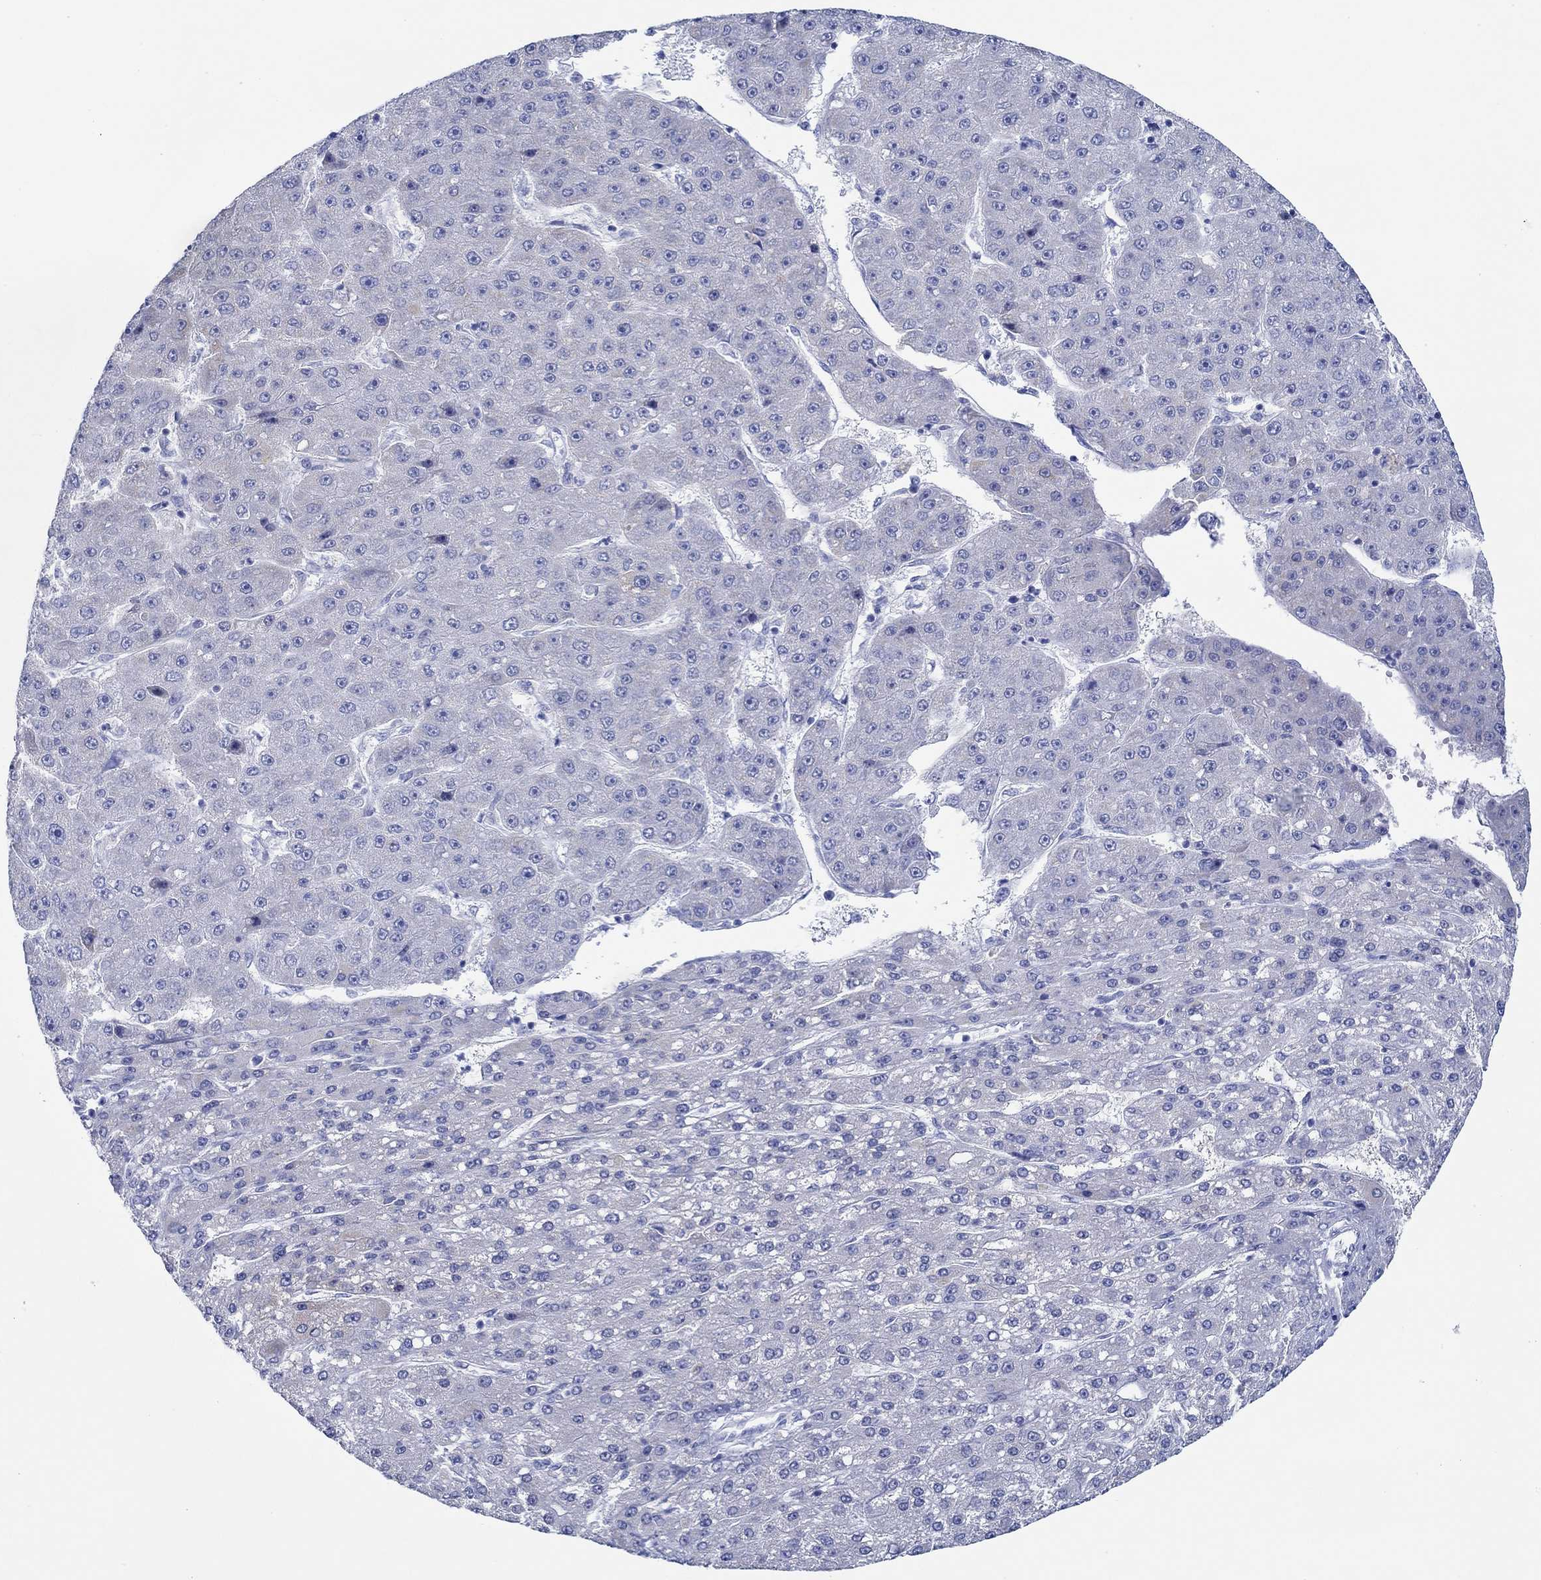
{"staining": {"intensity": "negative", "quantity": "none", "location": "none"}, "tissue": "liver cancer", "cell_type": "Tumor cells", "image_type": "cancer", "snomed": [{"axis": "morphology", "description": "Carcinoma, Hepatocellular, NOS"}, {"axis": "topography", "description": "Liver"}], "caption": "A high-resolution micrograph shows immunohistochemistry staining of liver hepatocellular carcinoma, which displays no significant positivity in tumor cells.", "gene": "IGFBP6", "patient": {"sex": "male", "age": 67}}